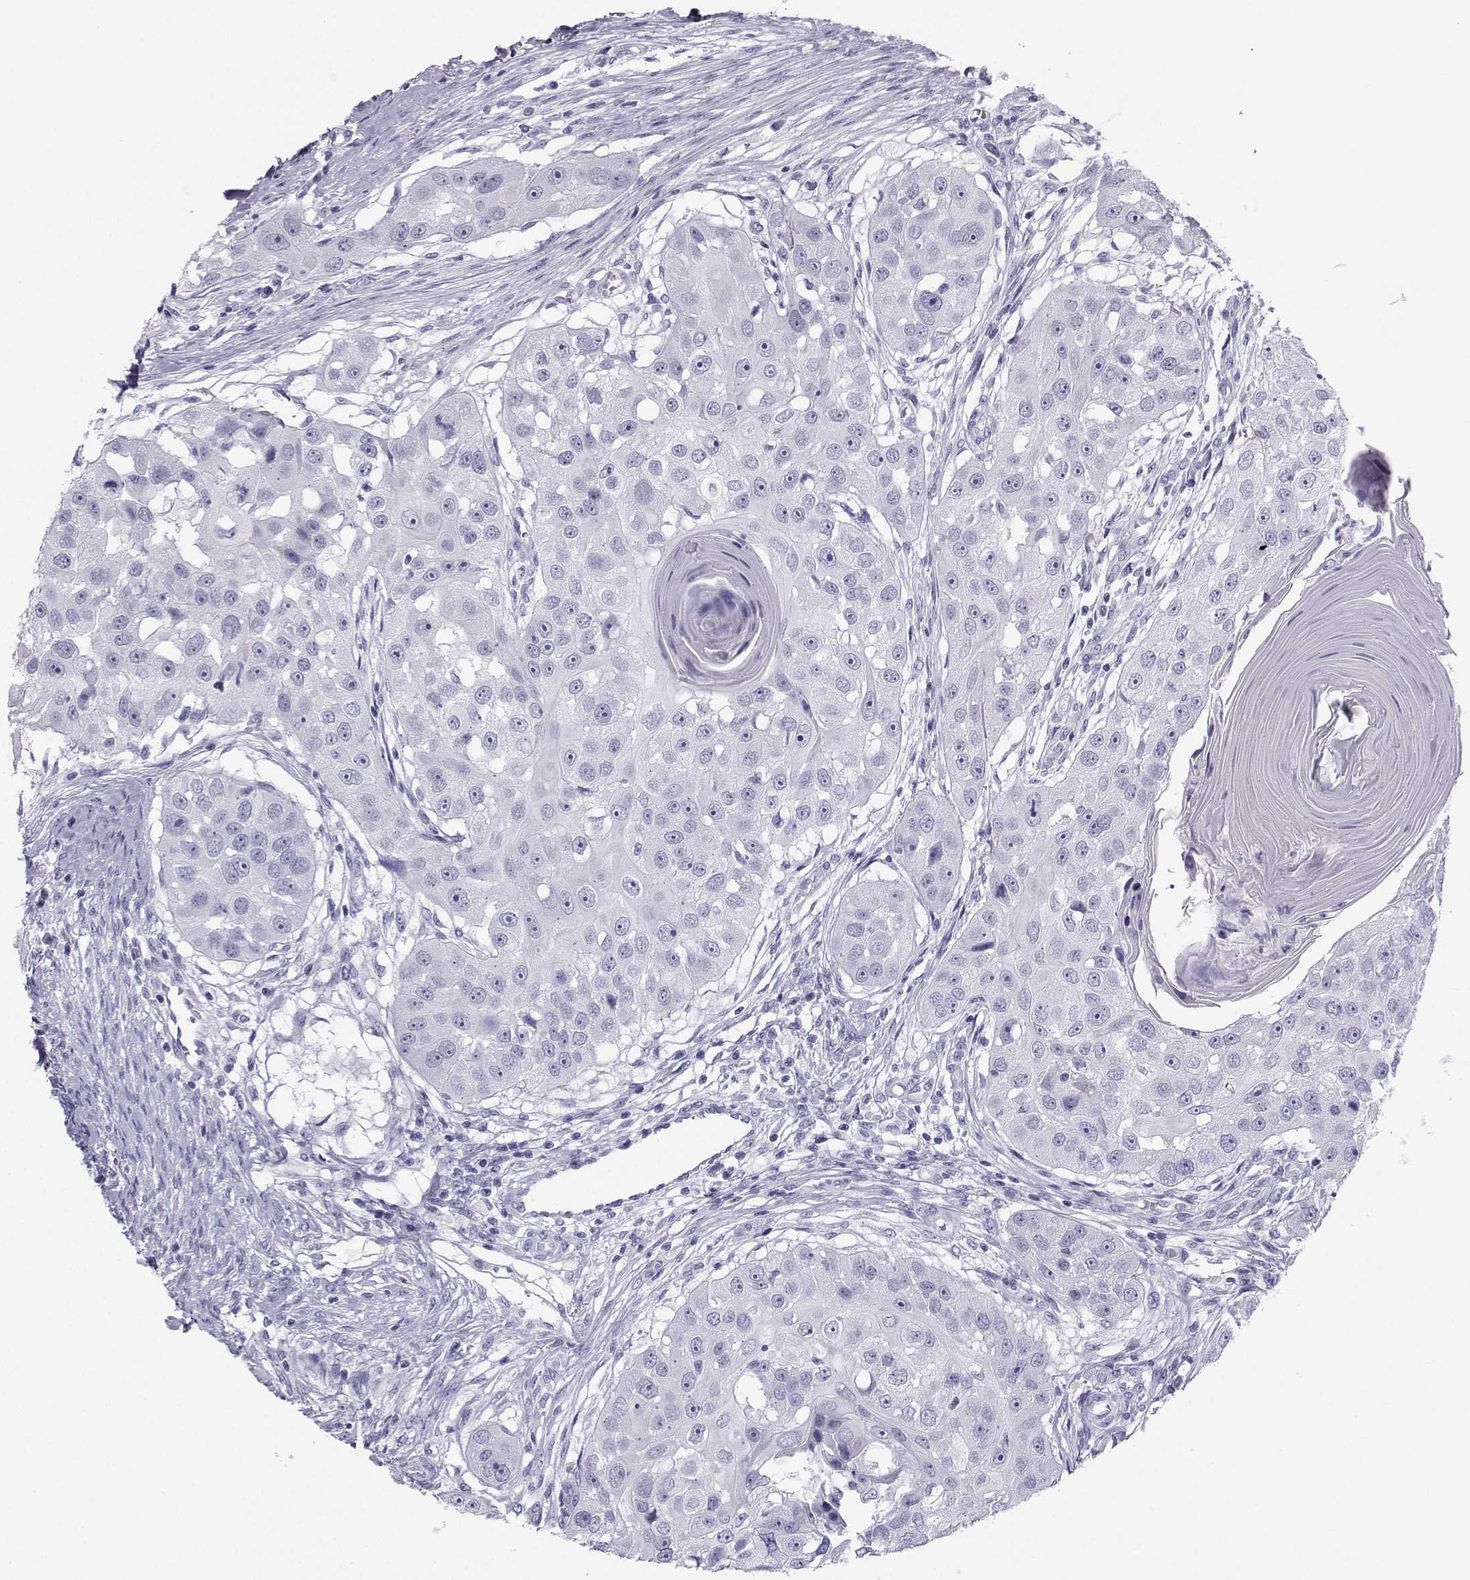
{"staining": {"intensity": "negative", "quantity": "none", "location": "none"}, "tissue": "head and neck cancer", "cell_type": "Tumor cells", "image_type": "cancer", "snomed": [{"axis": "morphology", "description": "Squamous cell carcinoma, NOS"}, {"axis": "topography", "description": "Head-Neck"}], "caption": "Head and neck cancer (squamous cell carcinoma) was stained to show a protein in brown. There is no significant positivity in tumor cells.", "gene": "SST", "patient": {"sex": "male", "age": 51}}